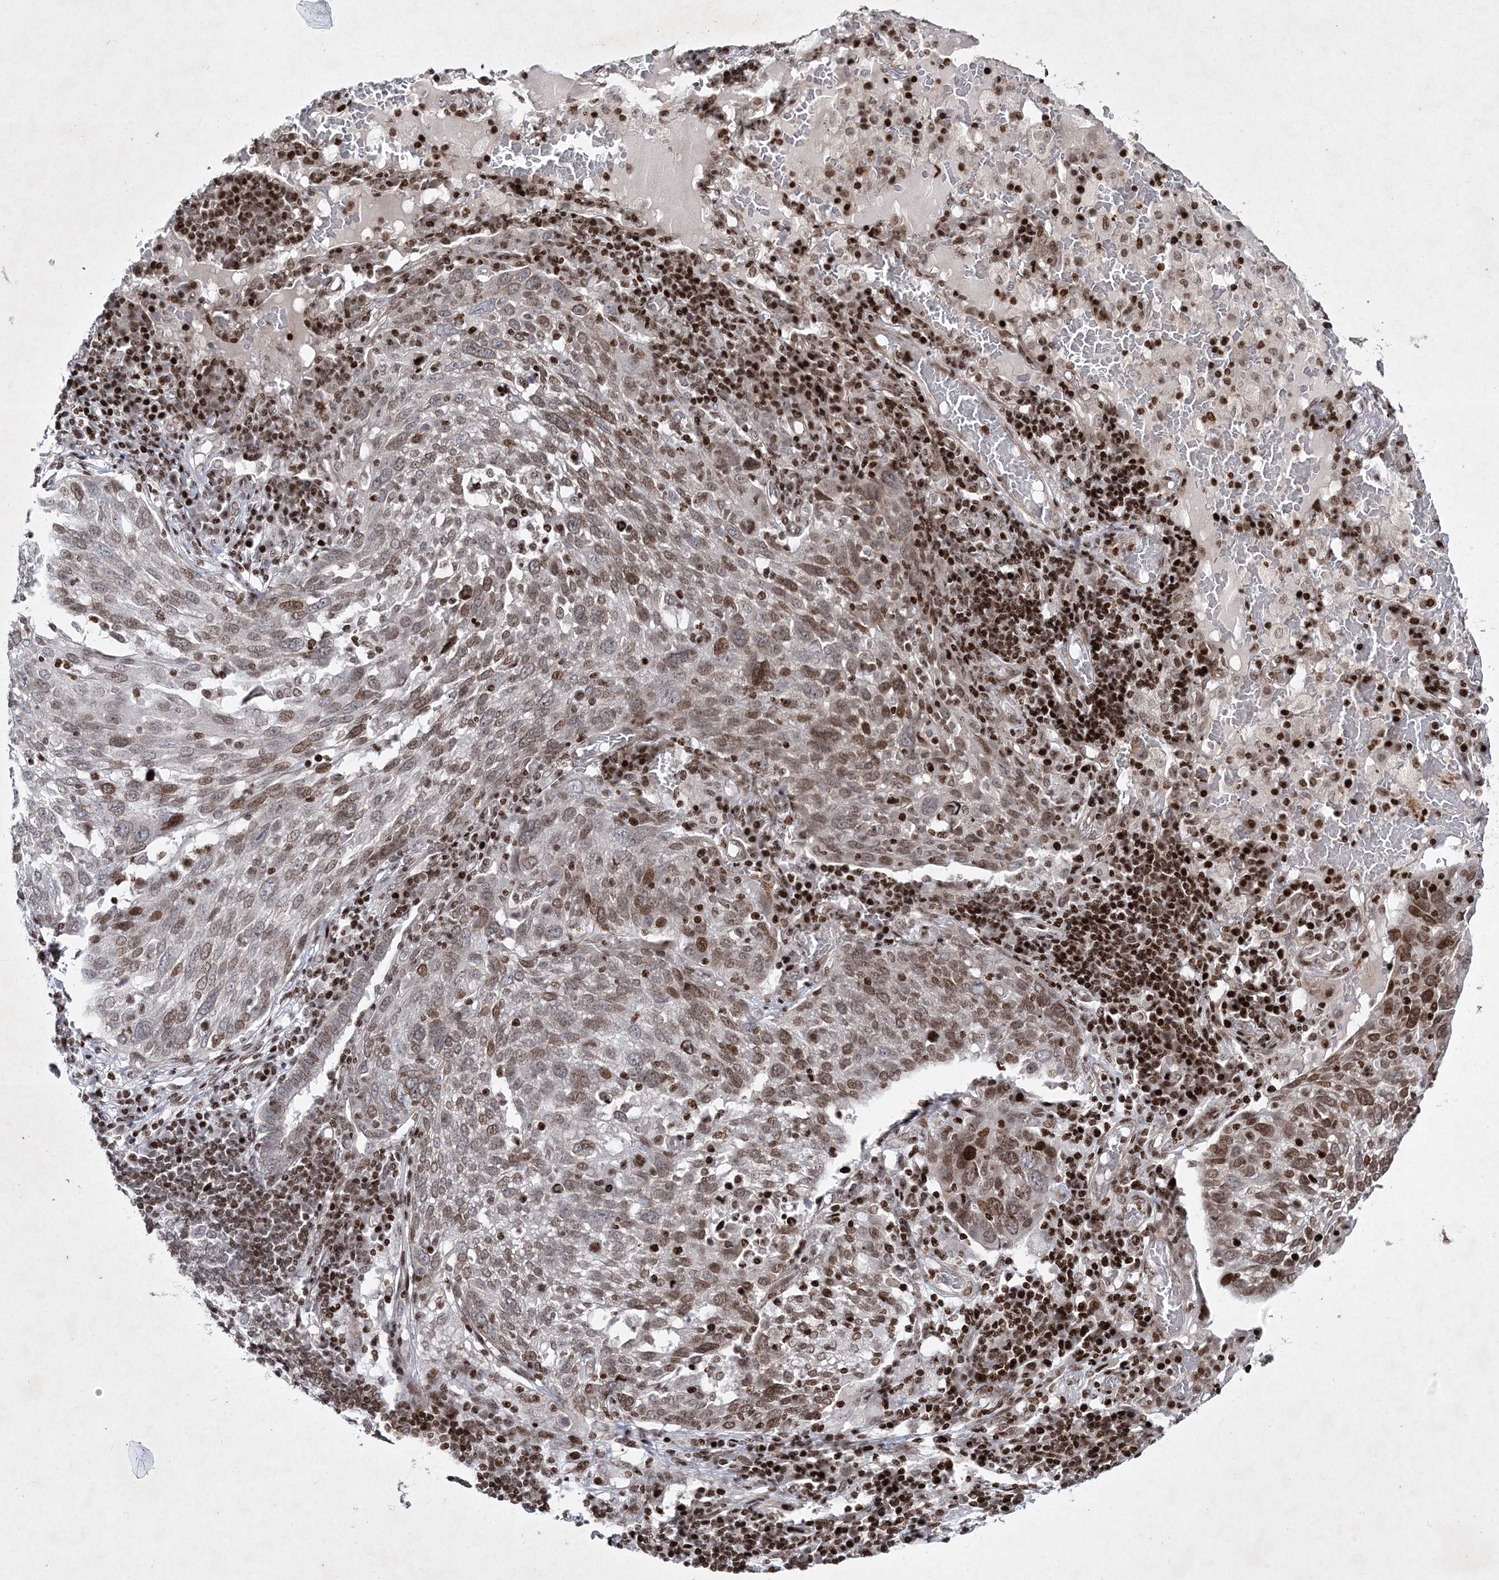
{"staining": {"intensity": "moderate", "quantity": "25%-75%", "location": "nuclear"}, "tissue": "lung cancer", "cell_type": "Tumor cells", "image_type": "cancer", "snomed": [{"axis": "morphology", "description": "Squamous cell carcinoma, NOS"}, {"axis": "topography", "description": "Lung"}], "caption": "An image showing moderate nuclear expression in approximately 25%-75% of tumor cells in squamous cell carcinoma (lung), as visualized by brown immunohistochemical staining.", "gene": "SMIM29", "patient": {"sex": "male", "age": 65}}